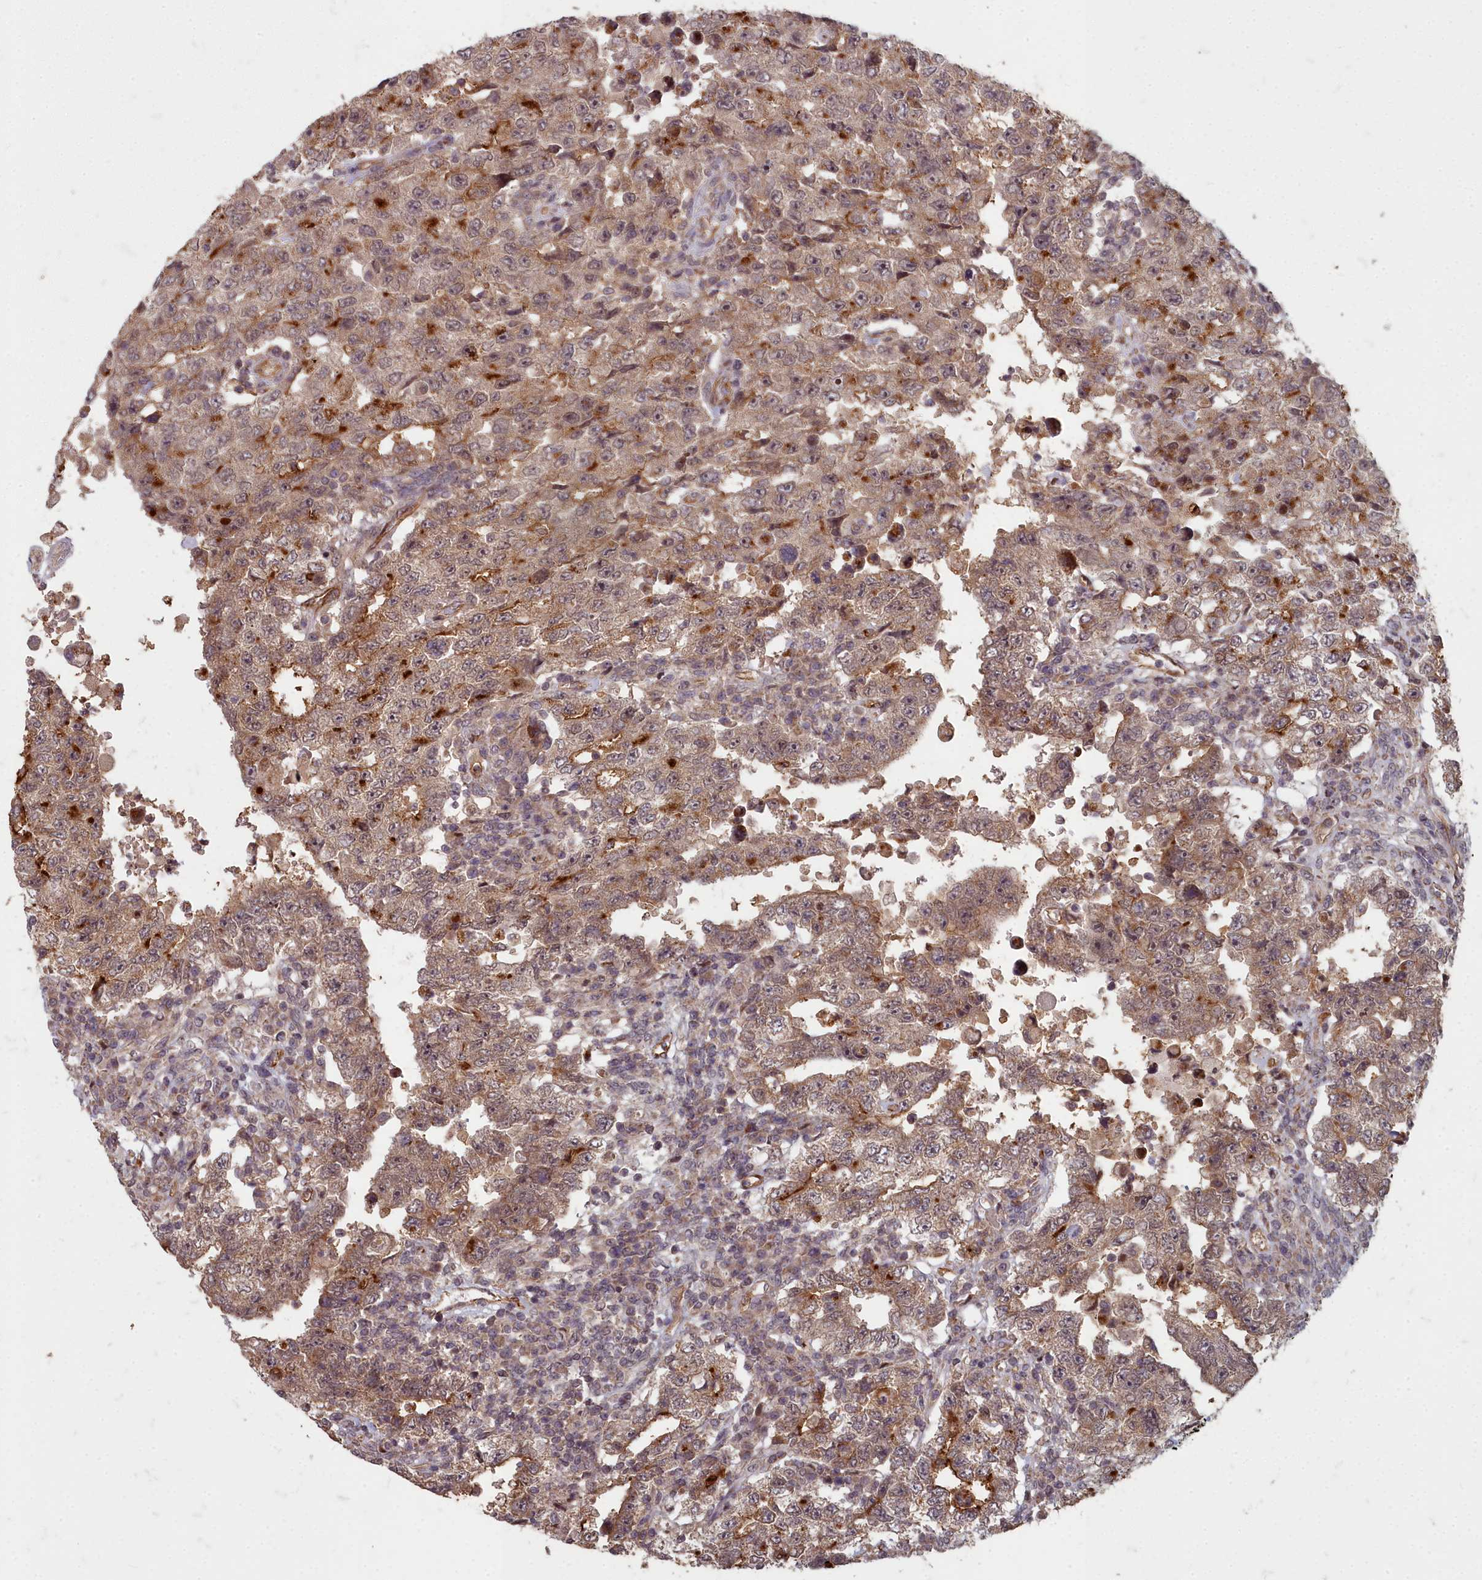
{"staining": {"intensity": "moderate", "quantity": ">75%", "location": "cytoplasmic/membranous"}, "tissue": "testis cancer", "cell_type": "Tumor cells", "image_type": "cancer", "snomed": [{"axis": "morphology", "description": "Carcinoma, Embryonal, NOS"}, {"axis": "topography", "description": "Testis"}], "caption": "A photomicrograph of human testis cancer stained for a protein exhibits moderate cytoplasmic/membranous brown staining in tumor cells.", "gene": "TSPYL4", "patient": {"sex": "male", "age": 26}}